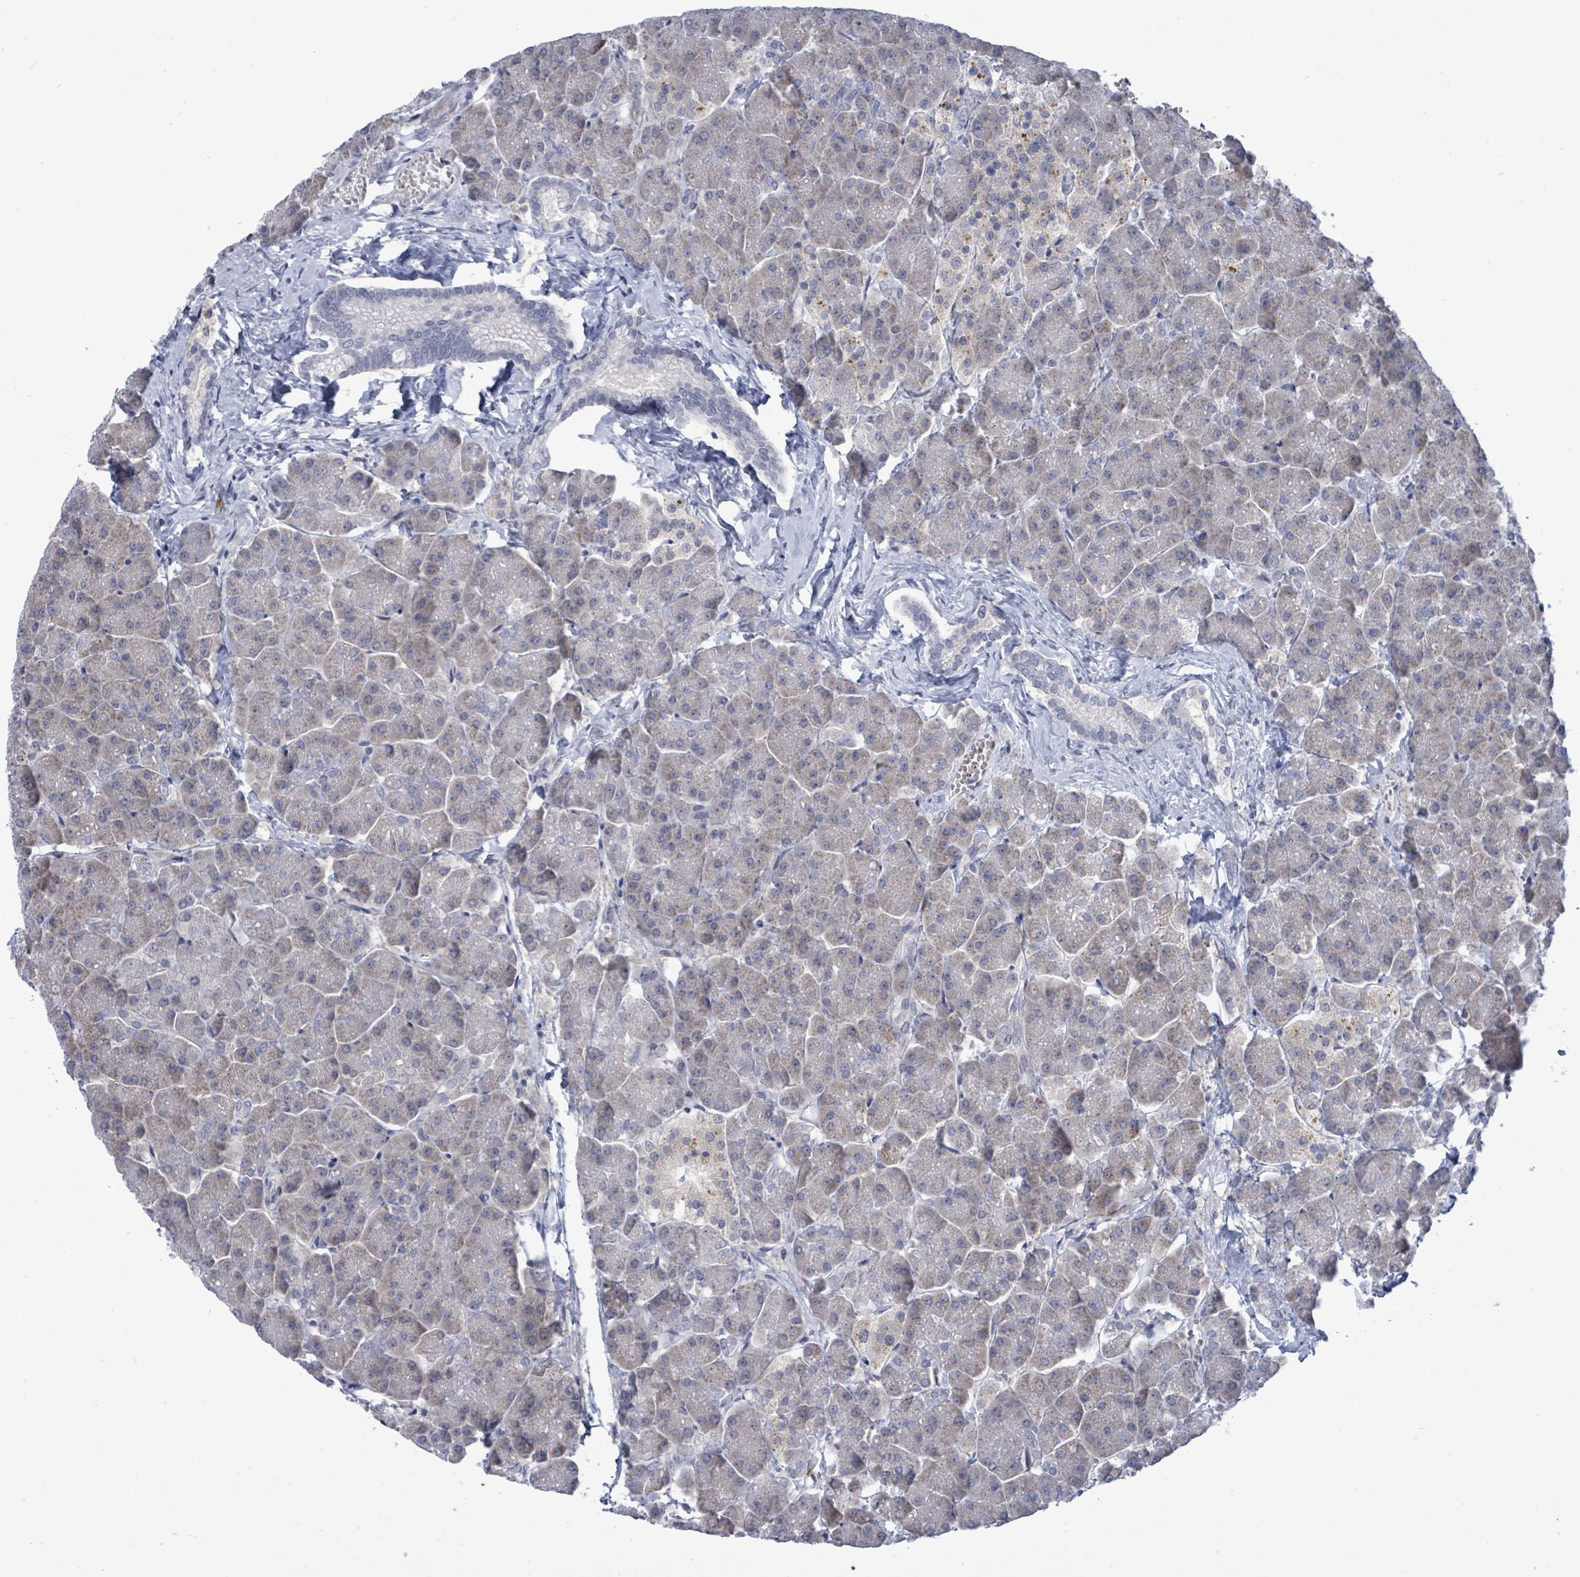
{"staining": {"intensity": "weak", "quantity": "<25%", "location": "cytoplasmic/membranous"}, "tissue": "pancreas", "cell_type": "Exocrine glandular cells", "image_type": "normal", "snomed": [{"axis": "morphology", "description": "Normal tissue, NOS"}, {"axis": "topography", "description": "Pancreas"}, {"axis": "topography", "description": "Peripheral nerve tissue"}], "caption": "Immunohistochemistry (IHC) of normal human pancreas shows no expression in exocrine glandular cells. The staining is performed using DAB brown chromogen with nuclei counter-stained in using hematoxylin.", "gene": "CT45A10", "patient": {"sex": "male", "age": 54}}